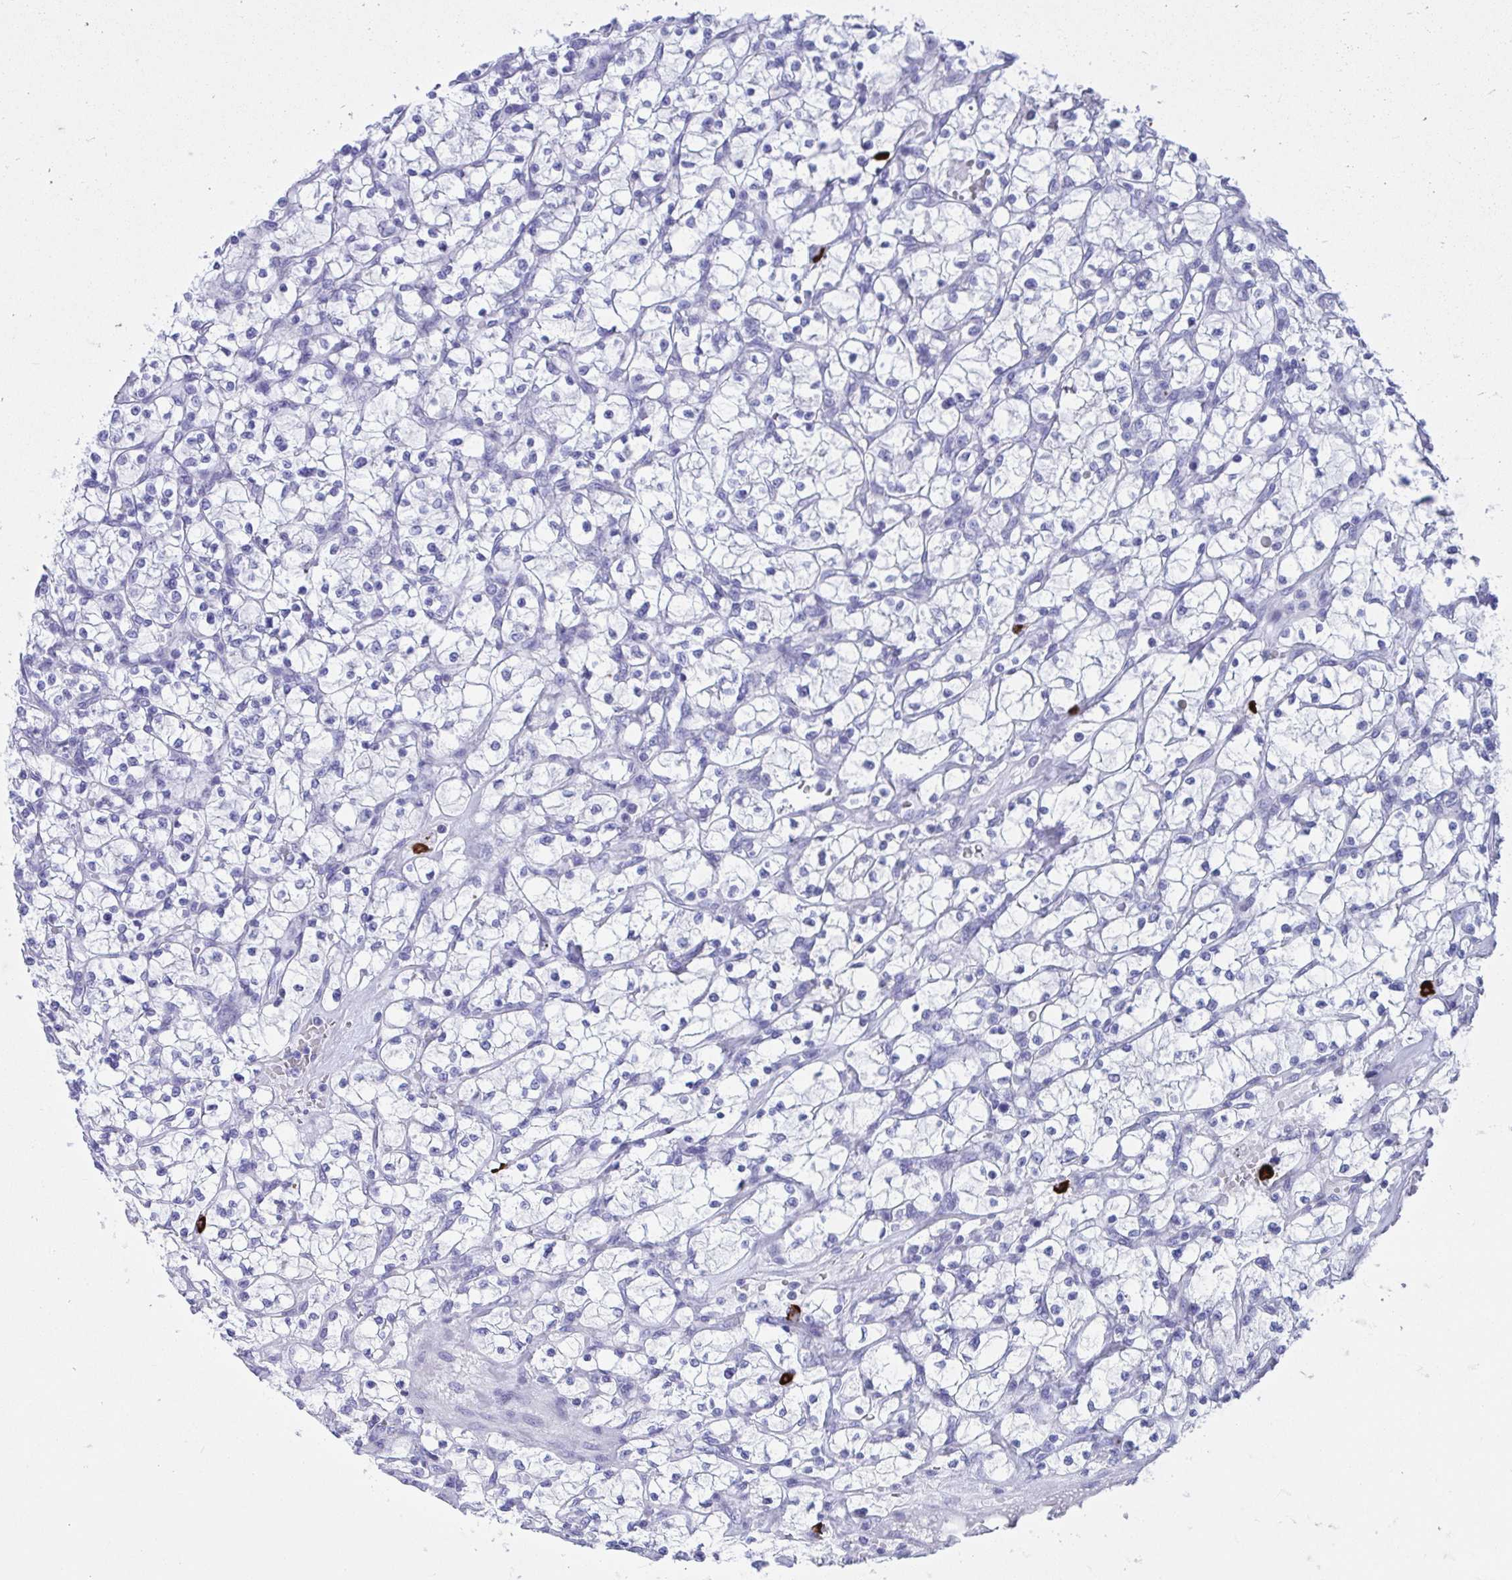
{"staining": {"intensity": "negative", "quantity": "none", "location": "none"}, "tissue": "renal cancer", "cell_type": "Tumor cells", "image_type": "cancer", "snomed": [{"axis": "morphology", "description": "Adenocarcinoma, NOS"}, {"axis": "topography", "description": "Kidney"}], "caption": "IHC histopathology image of neoplastic tissue: human renal adenocarcinoma stained with DAB (3,3'-diaminobenzidine) exhibits no significant protein staining in tumor cells.", "gene": "SHISA8", "patient": {"sex": "female", "age": 64}}